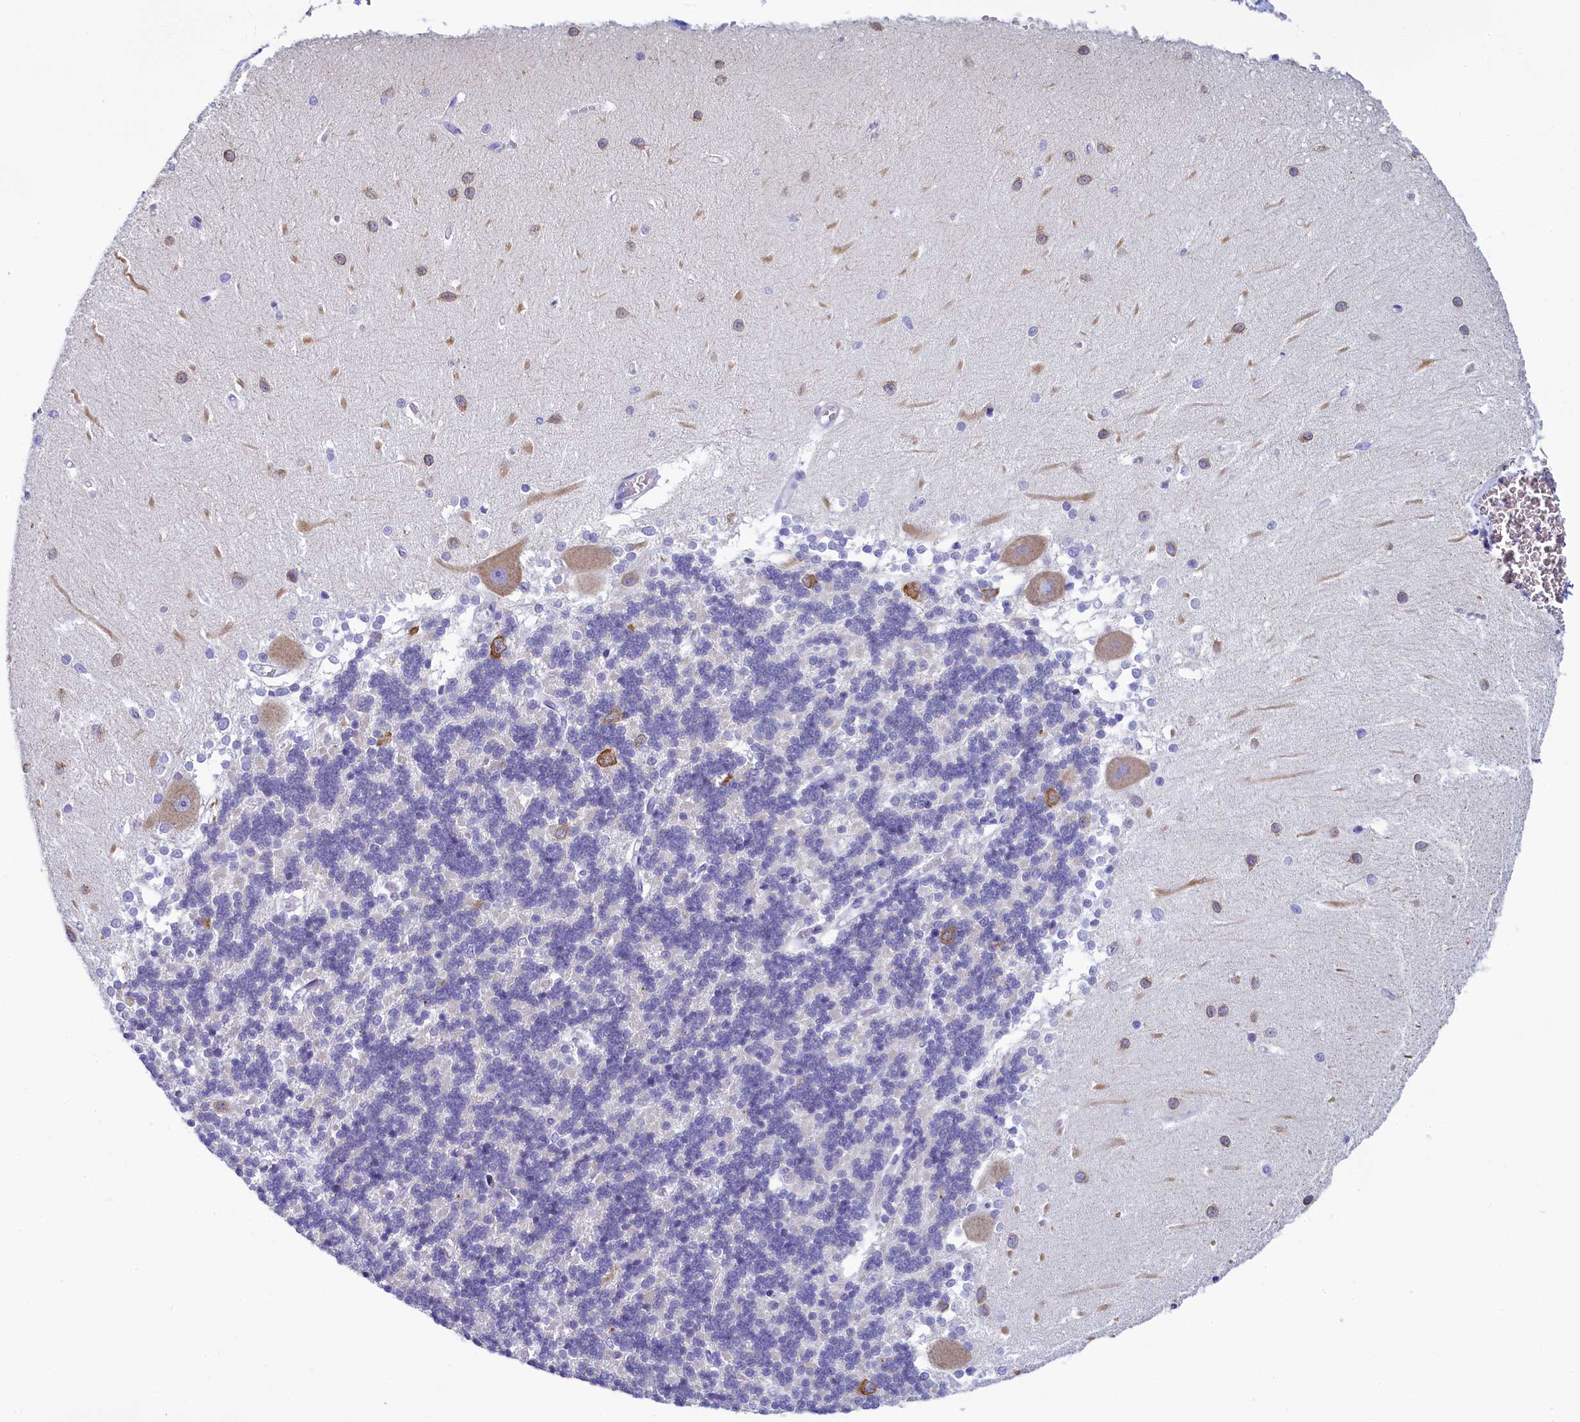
{"staining": {"intensity": "negative", "quantity": "none", "location": "none"}, "tissue": "cerebellum", "cell_type": "Cells in granular layer", "image_type": "normal", "snomed": [{"axis": "morphology", "description": "Normal tissue, NOS"}, {"axis": "topography", "description": "Cerebellum"}], "caption": "Human cerebellum stained for a protein using immunohistochemistry demonstrates no expression in cells in granular layer.", "gene": "SKA3", "patient": {"sex": "male", "age": 37}}